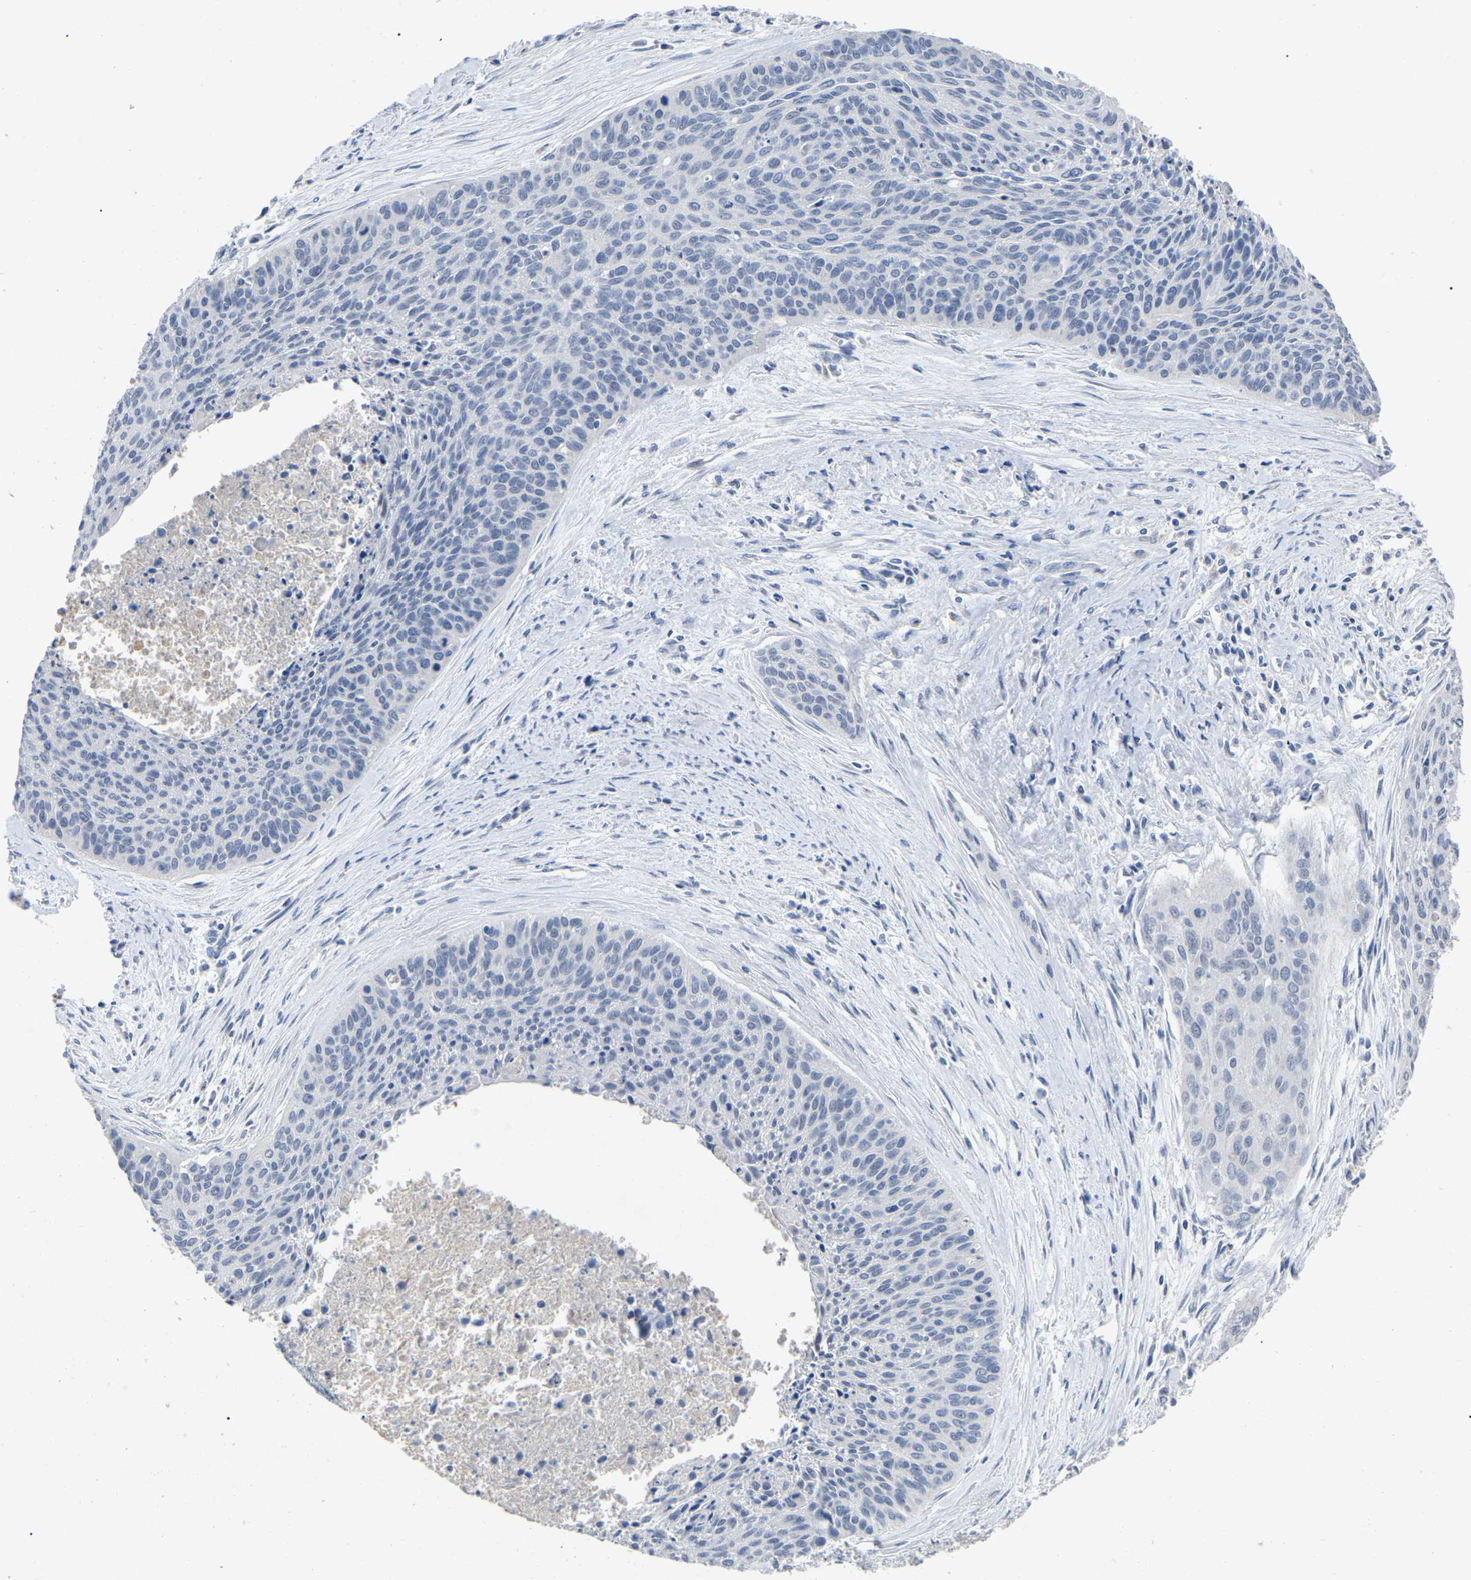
{"staining": {"intensity": "negative", "quantity": "none", "location": "none"}, "tissue": "cervical cancer", "cell_type": "Tumor cells", "image_type": "cancer", "snomed": [{"axis": "morphology", "description": "Squamous cell carcinoma, NOS"}, {"axis": "topography", "description": "Cervix"}], "caption": "IHC of cervical cancer exhibits no staining in tumor cells.", "gene": "SMPD2", "patient": {"sex": "female", "age": 55}}